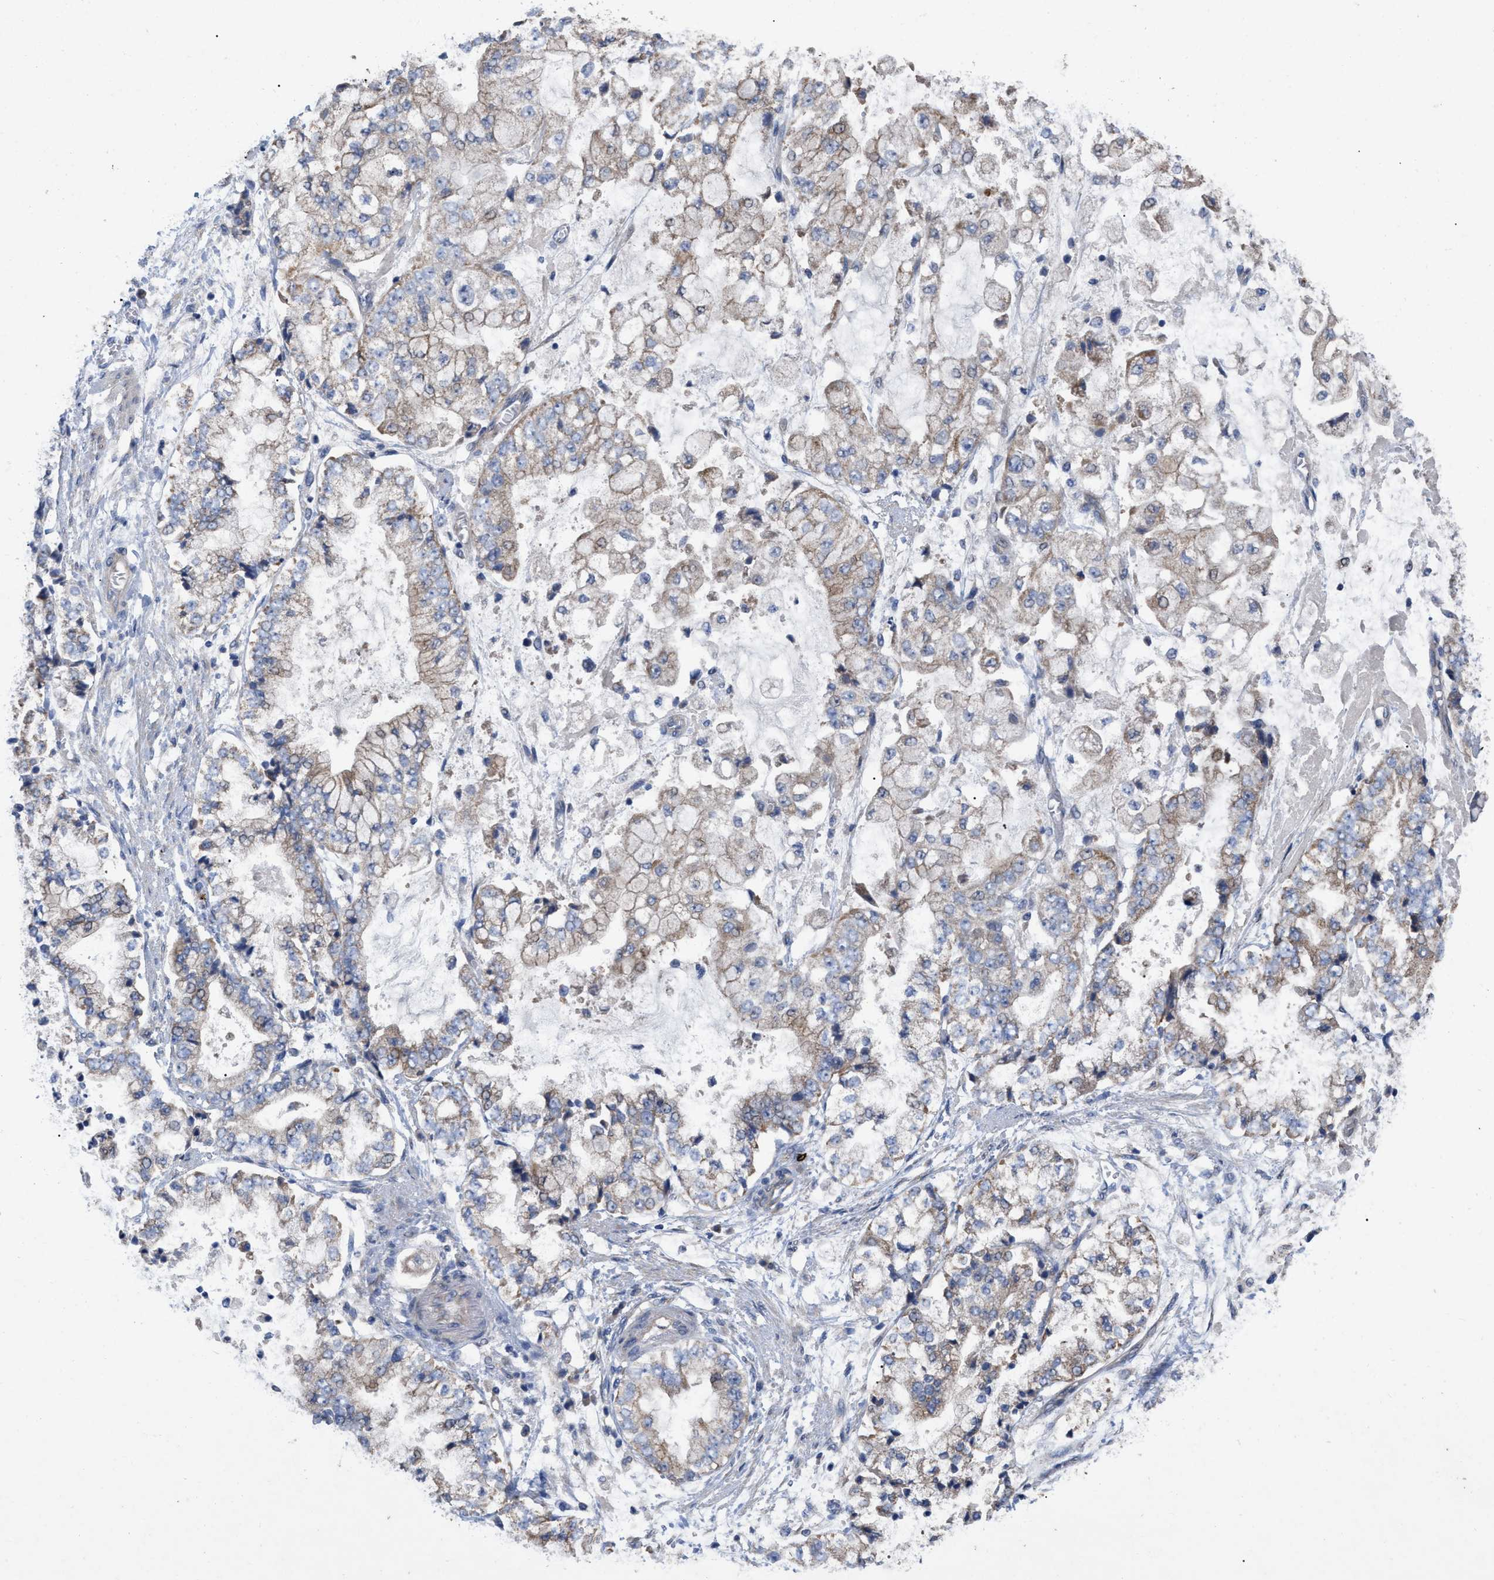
{"staining": {"intensity": "weak", "quantity": ">75%", "location": "cytoplasmic/membranous"}, "tissue": "stomach cancer", "cell_type": "Tumor cells", "image_type": "cancer", "snomed": [{"axis": "morphology", "description": "Adenocarcinoma, NOS"}, {"axis": "topography", "description": "Stomach"}], "caption": "Immunohistochemical staining of human stomach cancer (adenocarcinoma) reveals low levels of weak cytoplasmic/membranous protein staining in about >75% of tumor cells.", "gene": "VIP", "patient": {"sex": "male", "age": 76}}